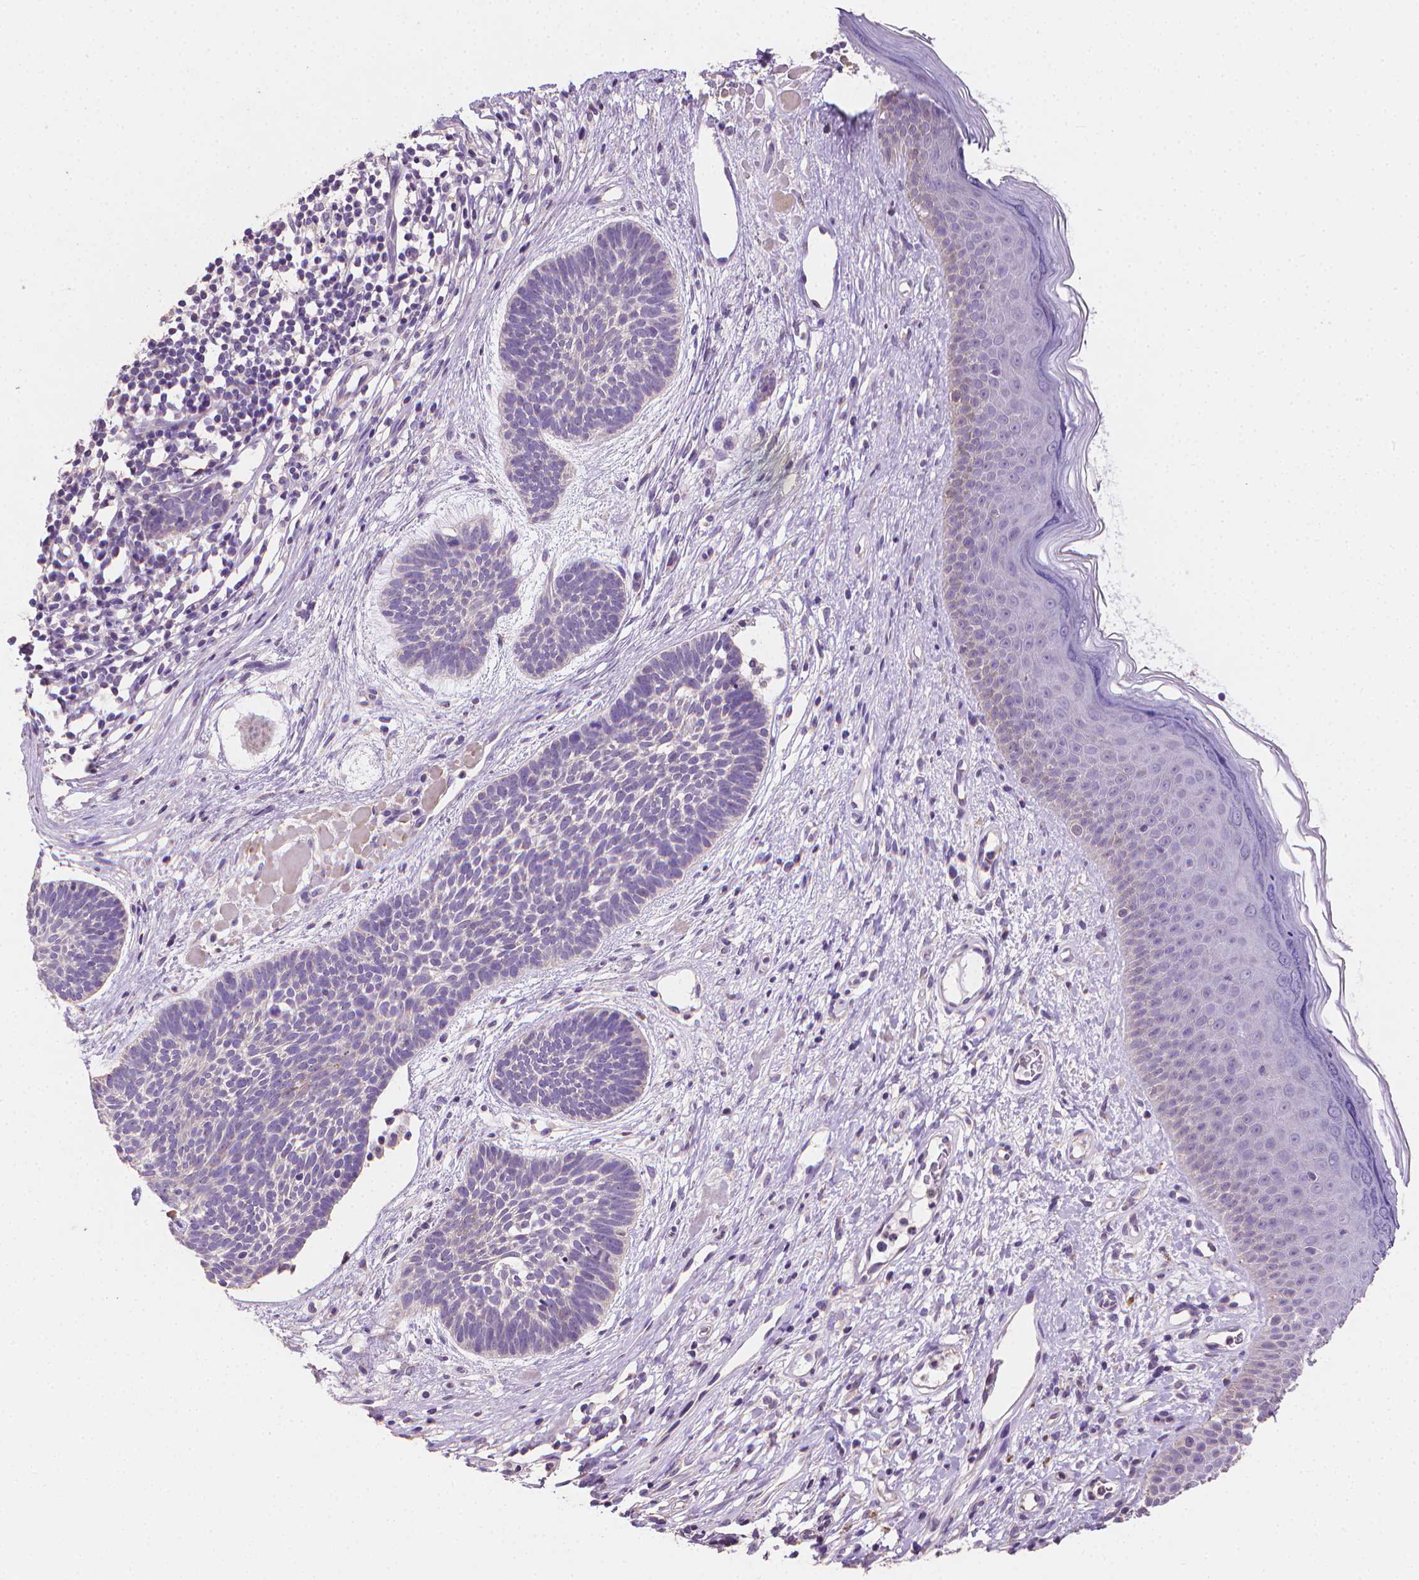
{"staining": {"intensity": "negative", "quantity": "none", "location": "none"}, "tissue": "skin cancer", "cell_type": "Tumor cells", "image_type": "cancer", "snomed": [{"axis": "morphology", "description": "Basal cell carcinoma"}, {"axis": "topography", "description": "Skin"}], "caption": "A high-resolution micrograph shows immunohistochemistry (IHC) staining of skin cancer, which exhibits no significant staining in tumor cells.", "gene": "CATIP", "patient": {"sex": "male", "age": 85}}